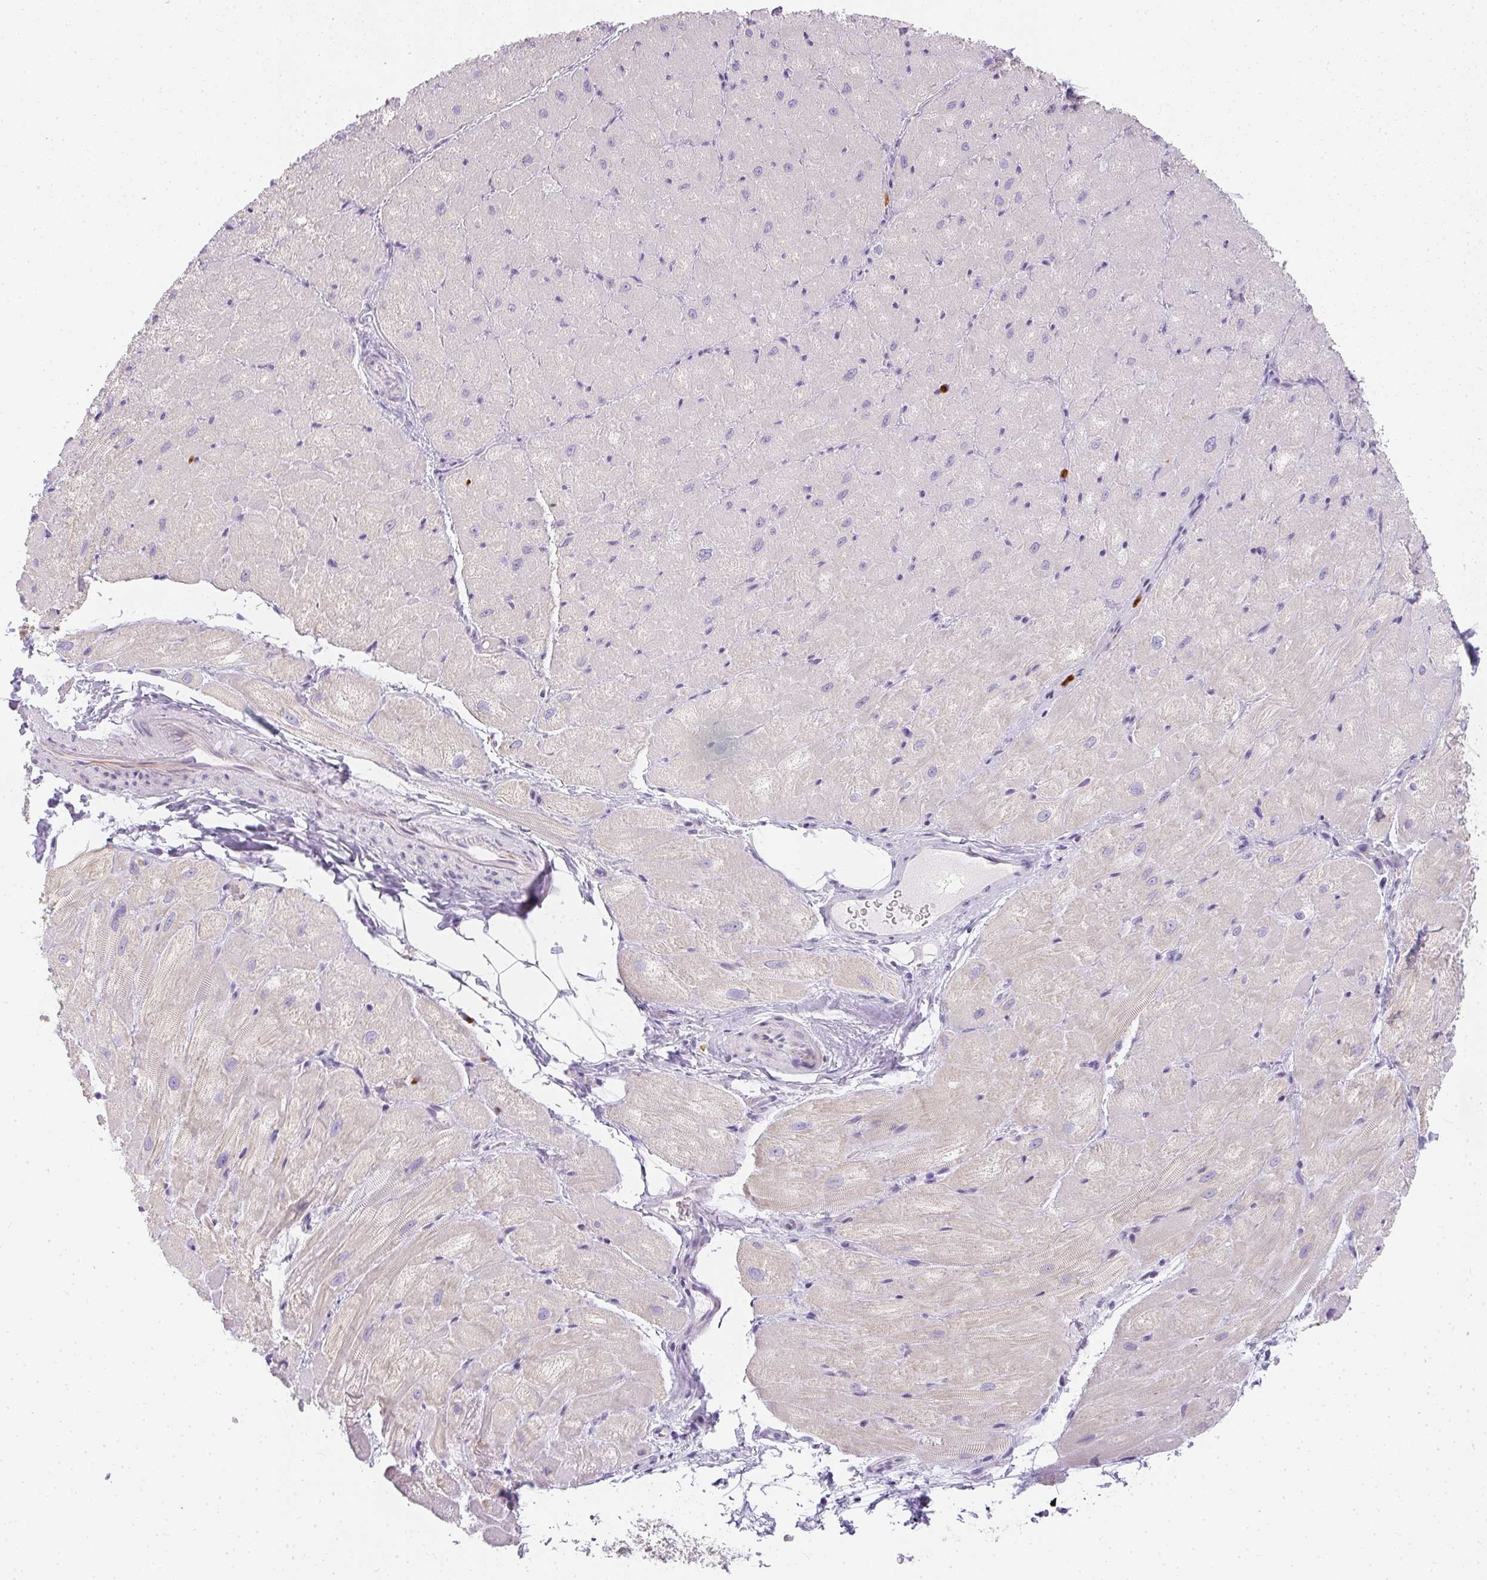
{"staining": {"intensity": "weak", "quantity": "25%-75%", "location": "cytoplasmic/membranous"}, "tissue": "heart muscle", "cell_type": "Cardiomyocytes", "image_type": "normal", "snomed": [{"axis": "morphology", "description": "Normal tissue, NOS"}, {"axis": "topography", "description": "Heart"}], "caption": "Immunohistochemistry (IHC) staining of unremarkable heart muscle, which shows low levels of weak cytoplasmic/membranous expression in about 25%-75% of cardiomyocytes indicating weak cytoplasmic/membranous protein expression. The staining was performed using DAB (3,3'-diaminobenzidine) (brown) for protein detection and nuclei were counterstained in hematoxylin (blue).", "gene": "HK3", "patient": {"sex": "male", "age": 62}}